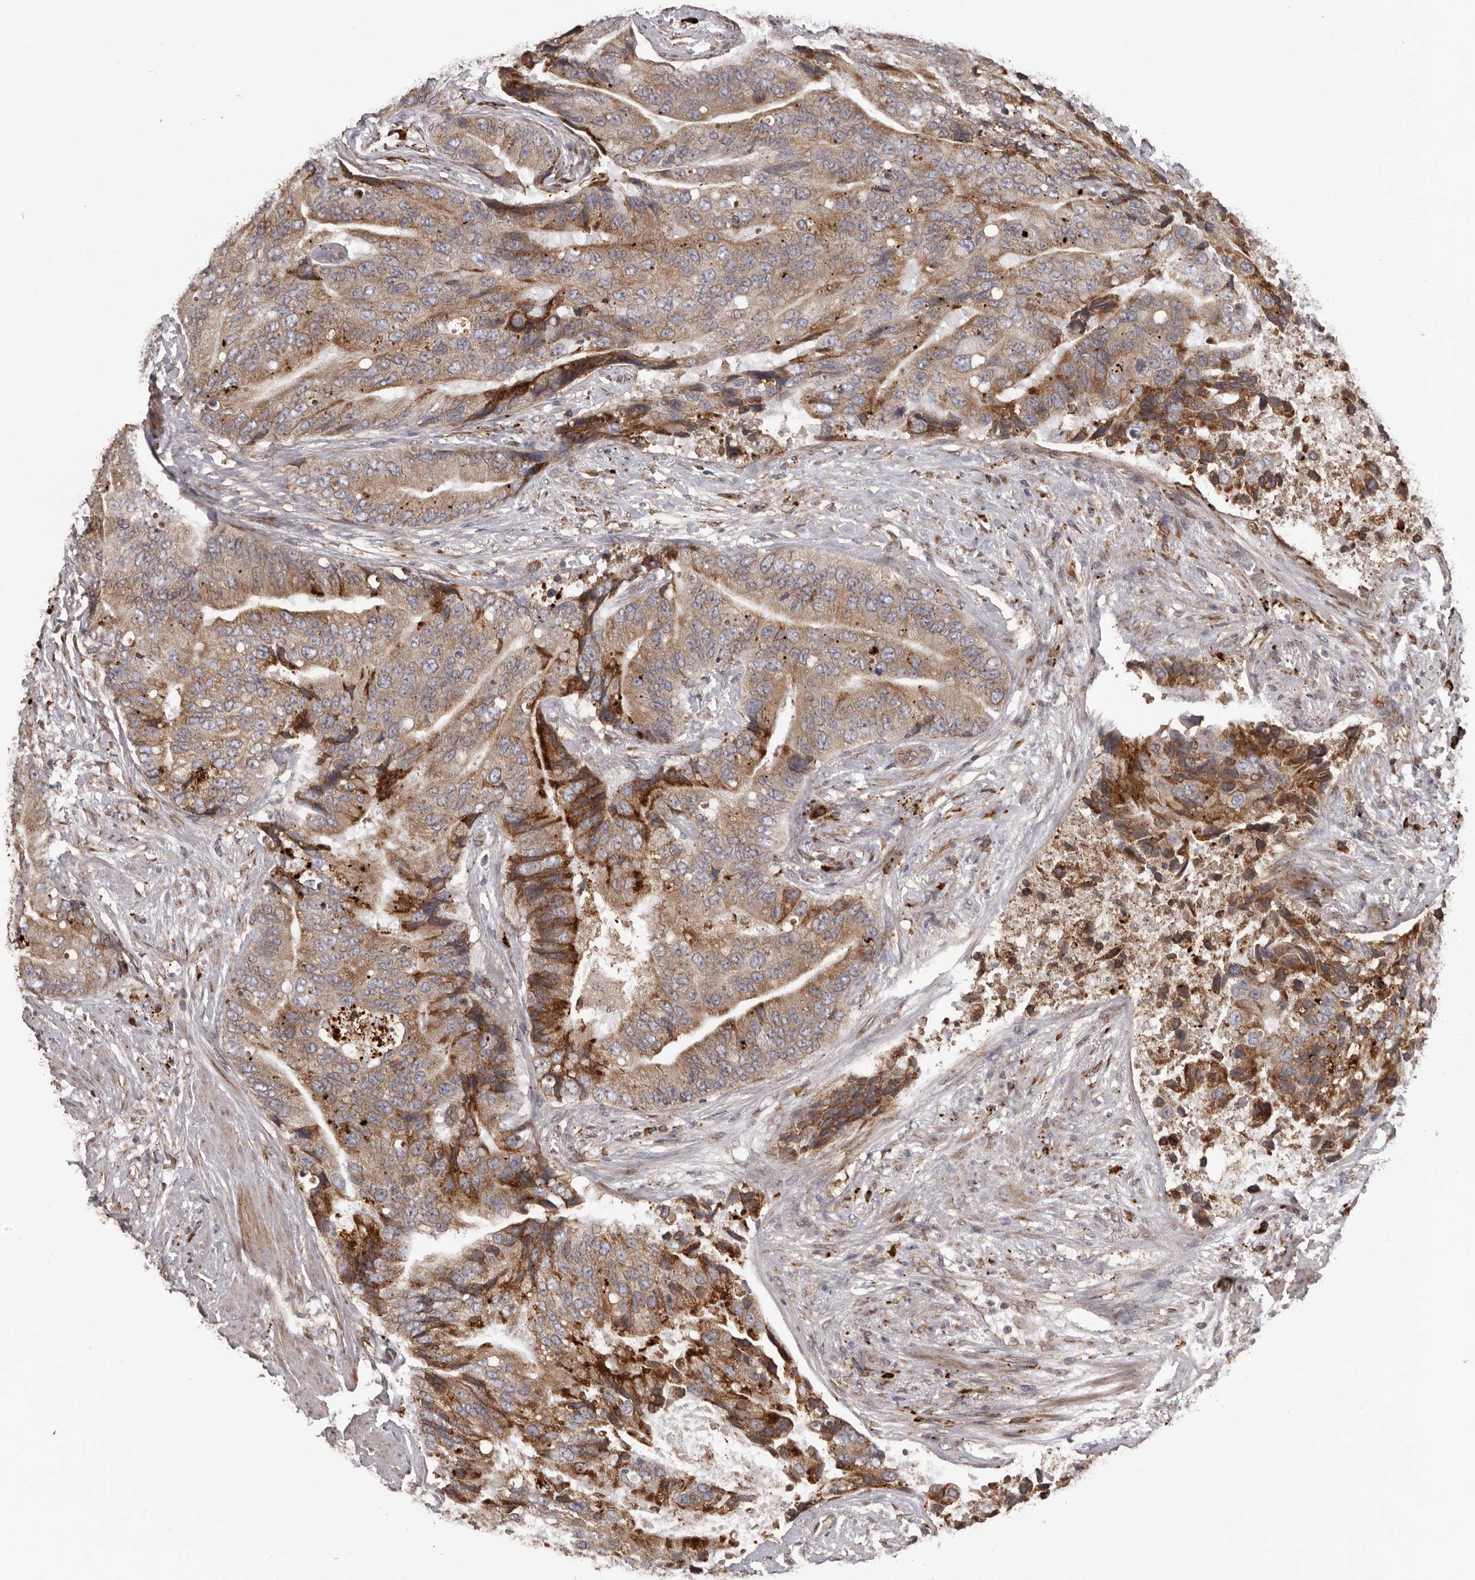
{"staining": {"intensity": "moderate", "quantity": ">75%", "location": "cytoplasmic/membranous"}, "tissue": "prostate cancer", "cell_type": "Tumor cells", "image_type": "cancer", "snomed": [{"axis": "morphology", "description": "Adenocarcinoma, High grade"}, {"axis": "topography", "description": "Prostate"}], "caption": "Immunohistochemical staining of adenocarcinoma (high-grade) (prostate) displays medium levels of moderate cytoplasmic/membranous protein positivity in about >75% of tumor cells.", "gene": "NUP43", "patient": {"sex": "male", "age": 70}}